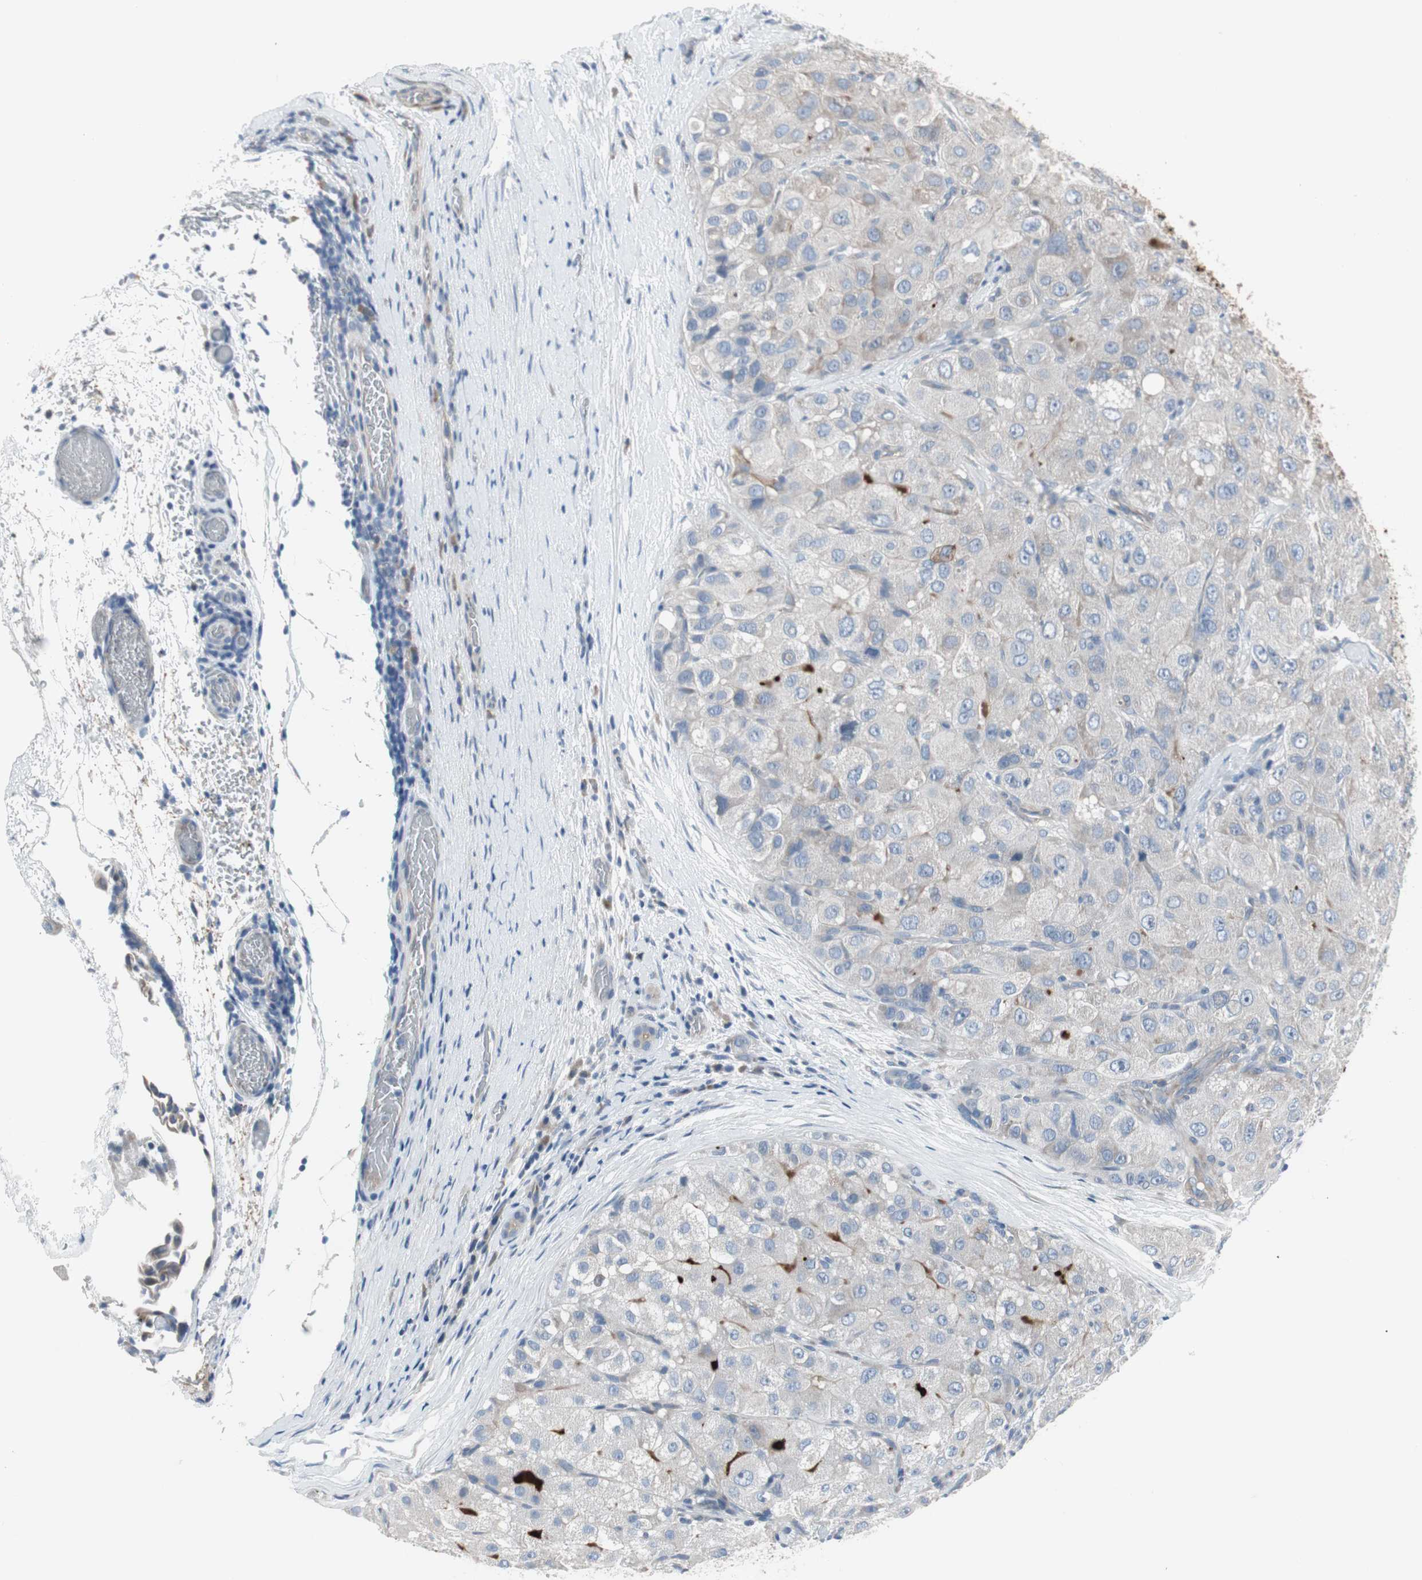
{"staining": {"intensity": "weak", "quantity": ">75%", "location": "cytoplasmic/membranous"}, "tissue": "liver cancer", "cell_type": "Tumor cells", "image_type": "cancer", "snomed": [{"axis": "morphology", "description": "Carcinoma, Hepatocellular, NOS"}, {"axis": "topography", "description": "Liver"}], "caption": "An image of human liver cancer (hepatocellular carcinoma) stained for a protein shows weak cytoplasmic/membranous brown staining in tumor cells.", "gene": "PIGR", "patient": {"sex": "male", "age": 80}}